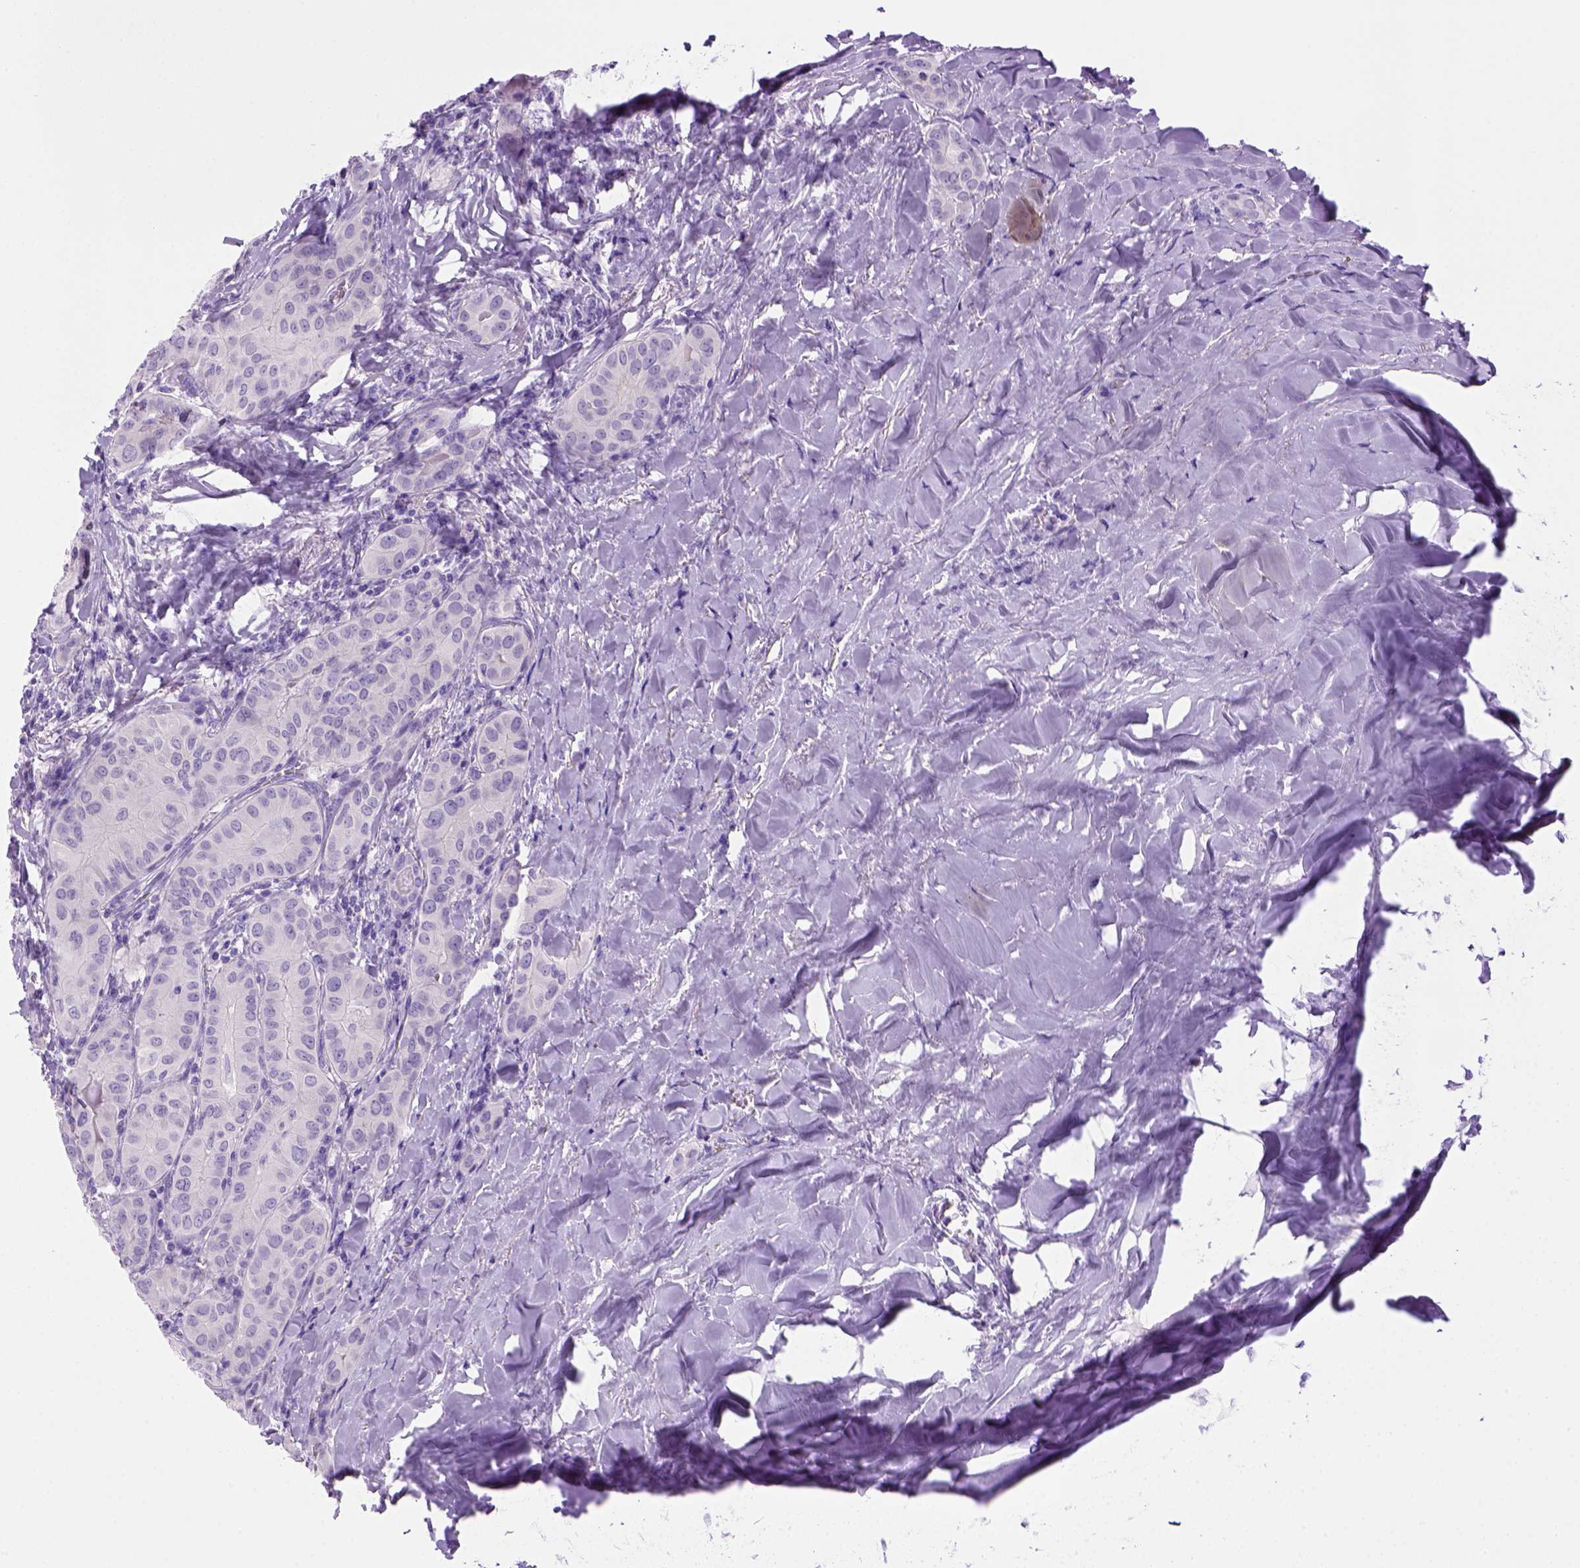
{"staining": {"intensity": "negative", "quantity": "none", "location": "none"}, "tissue": "thyroid cancer", "cell_type": "Tumor cells", "image_type": "cancer", "snomed": [{"axis": "morphology", "description": "Papillary adenocarcinoma, NOS"}, {"axis": "topography", "description": "Thyroid gland"}], "caption": "Papillary adenocarcinoma (thyroid) stained for a protein using immunohistochemistry (IHC) reveals no staining tumor cells.", "gene": "SGCG", "patient": {"sex": "female", "age": 37}}